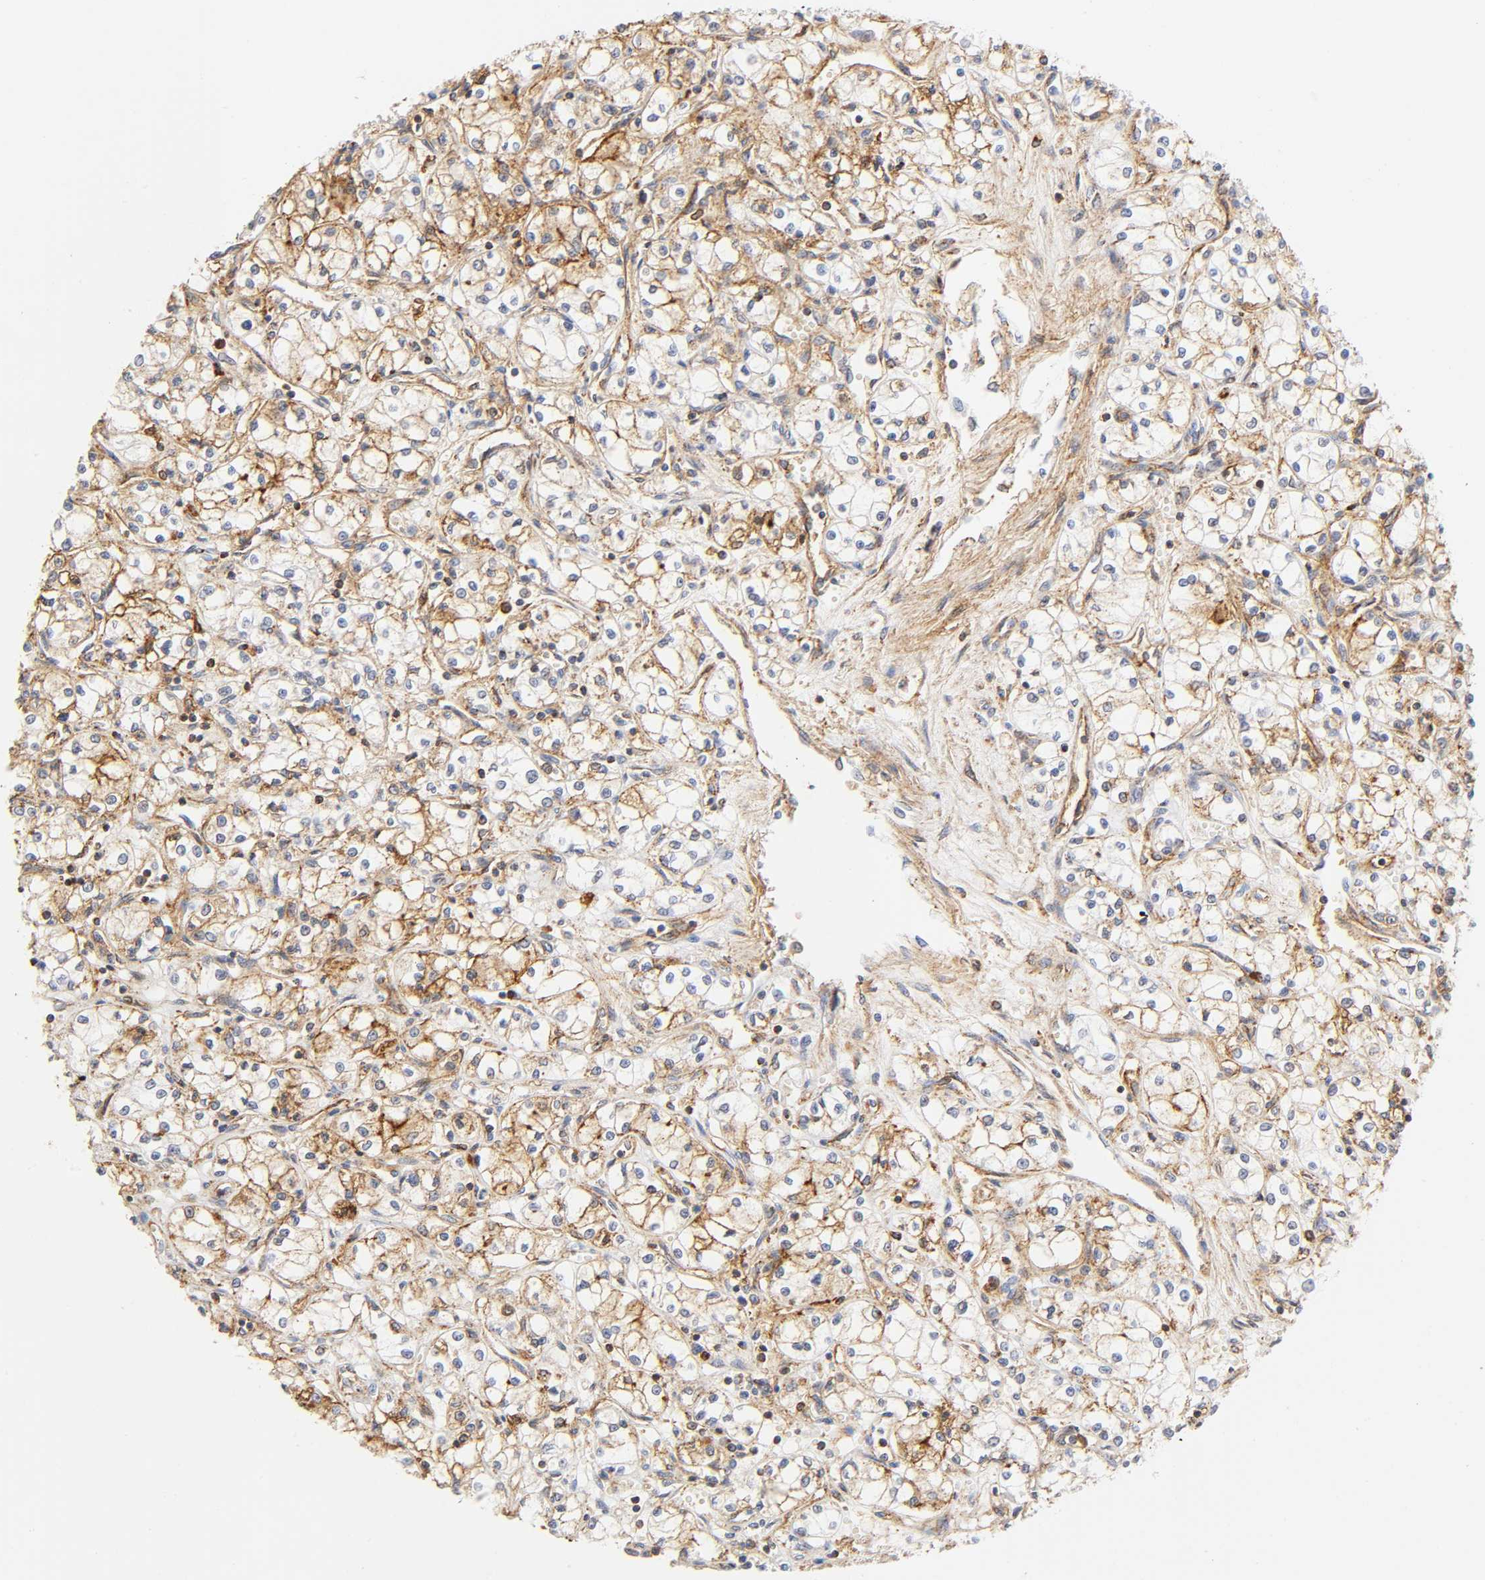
{"staining": {"intensity": "moderate", "quantity": "25%-75%", "location": "cytoplasmic/membranous"}, "tissue": "renal cancer", "cell_type": "Tumor cells", "image_type": "cancer", "snomed": [{"axis": "morphology", "description": "Normal tissue, NOS"}, {"axis": "morphology", "description": "Adenocarcinoma, NOS"}, {"axis": "topography", "description": "Kidney"}], "caption": "Adenocarcinoma (renal) stained with immunohistochemistry (IHC) displays moderate cytoplasmic/membranous staining in about 25%-75% of tumor cells. (brown staining indicates protein expression, while blue staining denotes nuclei).", "gene": "ANXA7", "patient": {"sex": "male", "age": 59}}